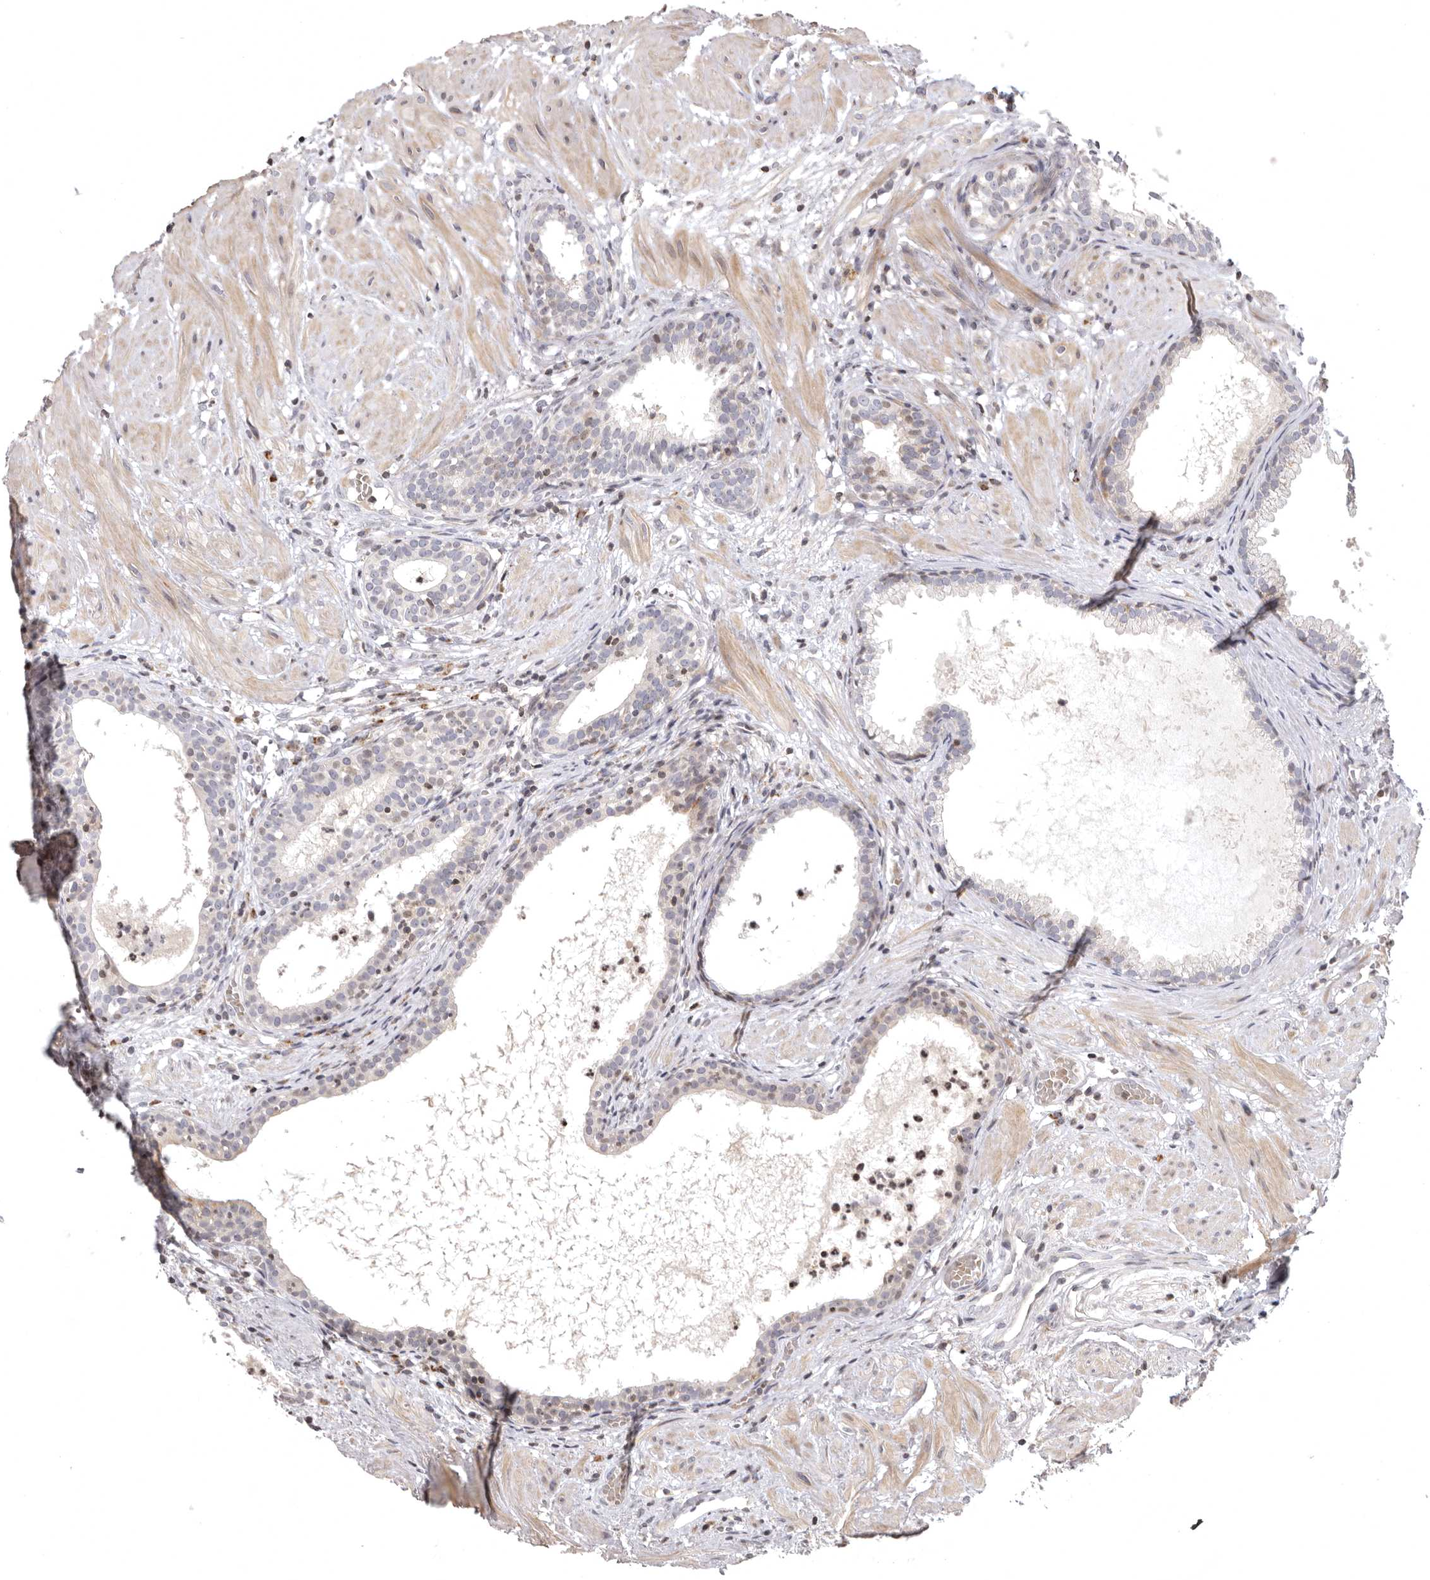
{"staining": {"intensity": "moderate", "quantity": "<25%", "location": "nuclear"}, "tissue": "prostate cancer", "cell_type": "Tumor cells", "image_type": "cancer", "snomed": [{"axis": "morphology", "description": "Adenocarcinoma, Low grade"}, {"axis": "topography", "description": "Prostate"}], "caption": "Prostate cancer (adenocarcinoma (low-grade)) was stained to show a protein in brown. There is low levels of moderate nuclear staining in approximately <25% of tumor cells. (Stains: DAB (3,3'-diaminobenzidine) in brown, nuclei in blue, Microscopy: brightfield microscopy at high magnification).", "gene": "AZIN1", "patient": {"sex": "male", "age": 88}}